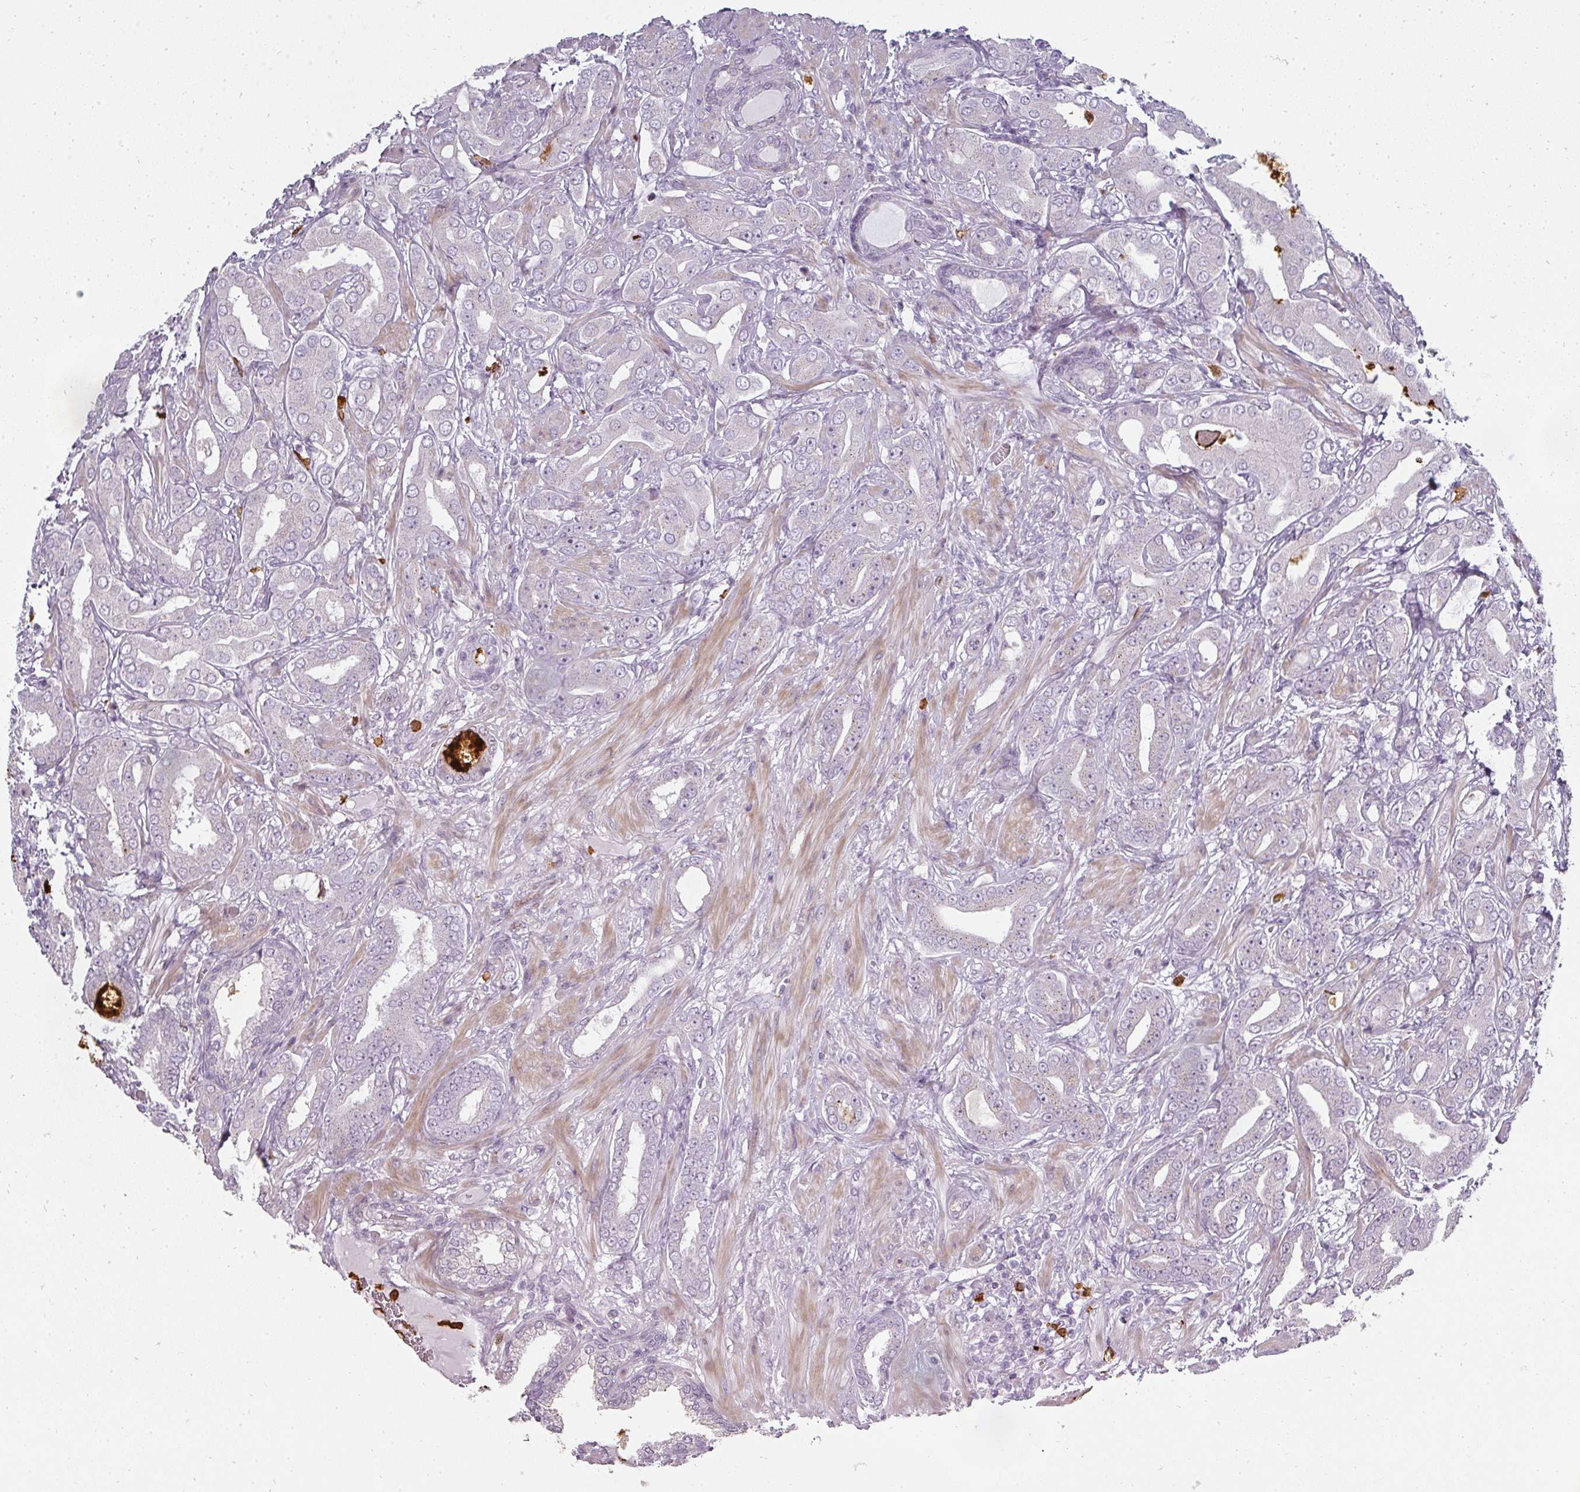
{"staining": {"intensity": "negative", "quantity": "none", "location": "none"}, "tissue": "prostate cancer", "cell_type": "Tumor cells", "image_type": "cancer", "snomed": [{"axis": "morphology", "description": "Adenocarcinoma, Low grade"}, {"axis": "topography", "description": "Prostate"}], "caption": "High magnification brightfield microscopy of low-grade adenocarcinoma (prostate) stained with DAB (brown) and counterstained with hematoxylin (blue): tumor cells show no significant positivity. (Stains: DAB (3,3'-diaminobenzidine) IHC with hematoxylin counter stain, Microscopy: brightfield microscopy at high magnification).", "gene": "BIK", "patient": {"sex": "male", "age": 57}}